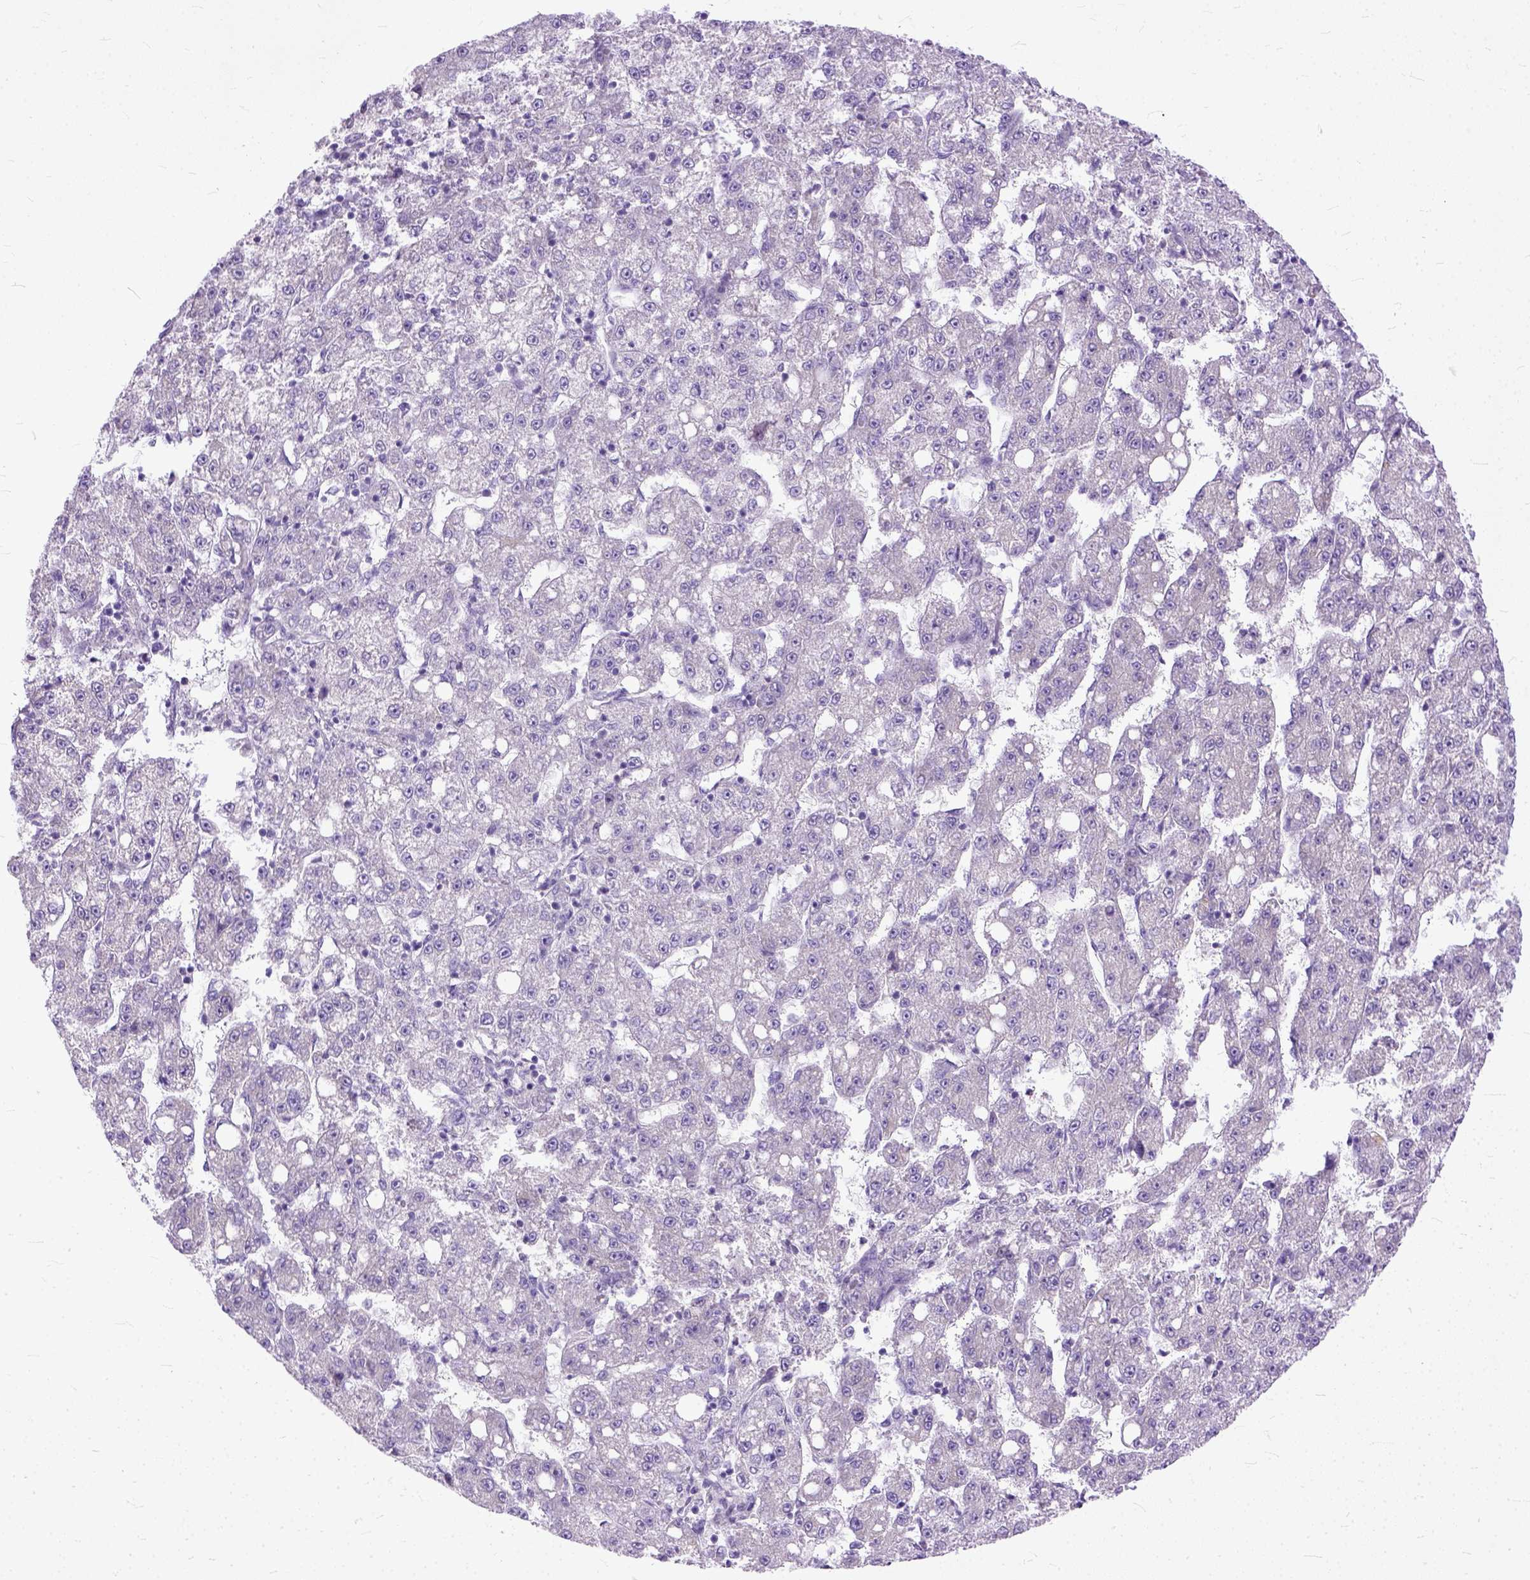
{"staining": {"intensity": "negative", "quantity": "none", "location": "none"}, "tissue": "liver cancer", "cell_type": "Tumor cells", "image_type": "cancer", "snomed": [{"axis": "morphology", "description": "Carcinoma, Hepatocellular, NOS"}, {"axis": "topography", "description": "Liver"}], "caption": "IHC histopathology image of neoplastic tissue: liver cancer (hepatocellular carcinoma) stained with DAB (3,3'-diaminobenzidine) demonstrates no significant protein positivity in tumor cells. Nuclei are stained in blue.", "gene": "TCEAL7", "patient": {"sex": "female", "age": 65}}